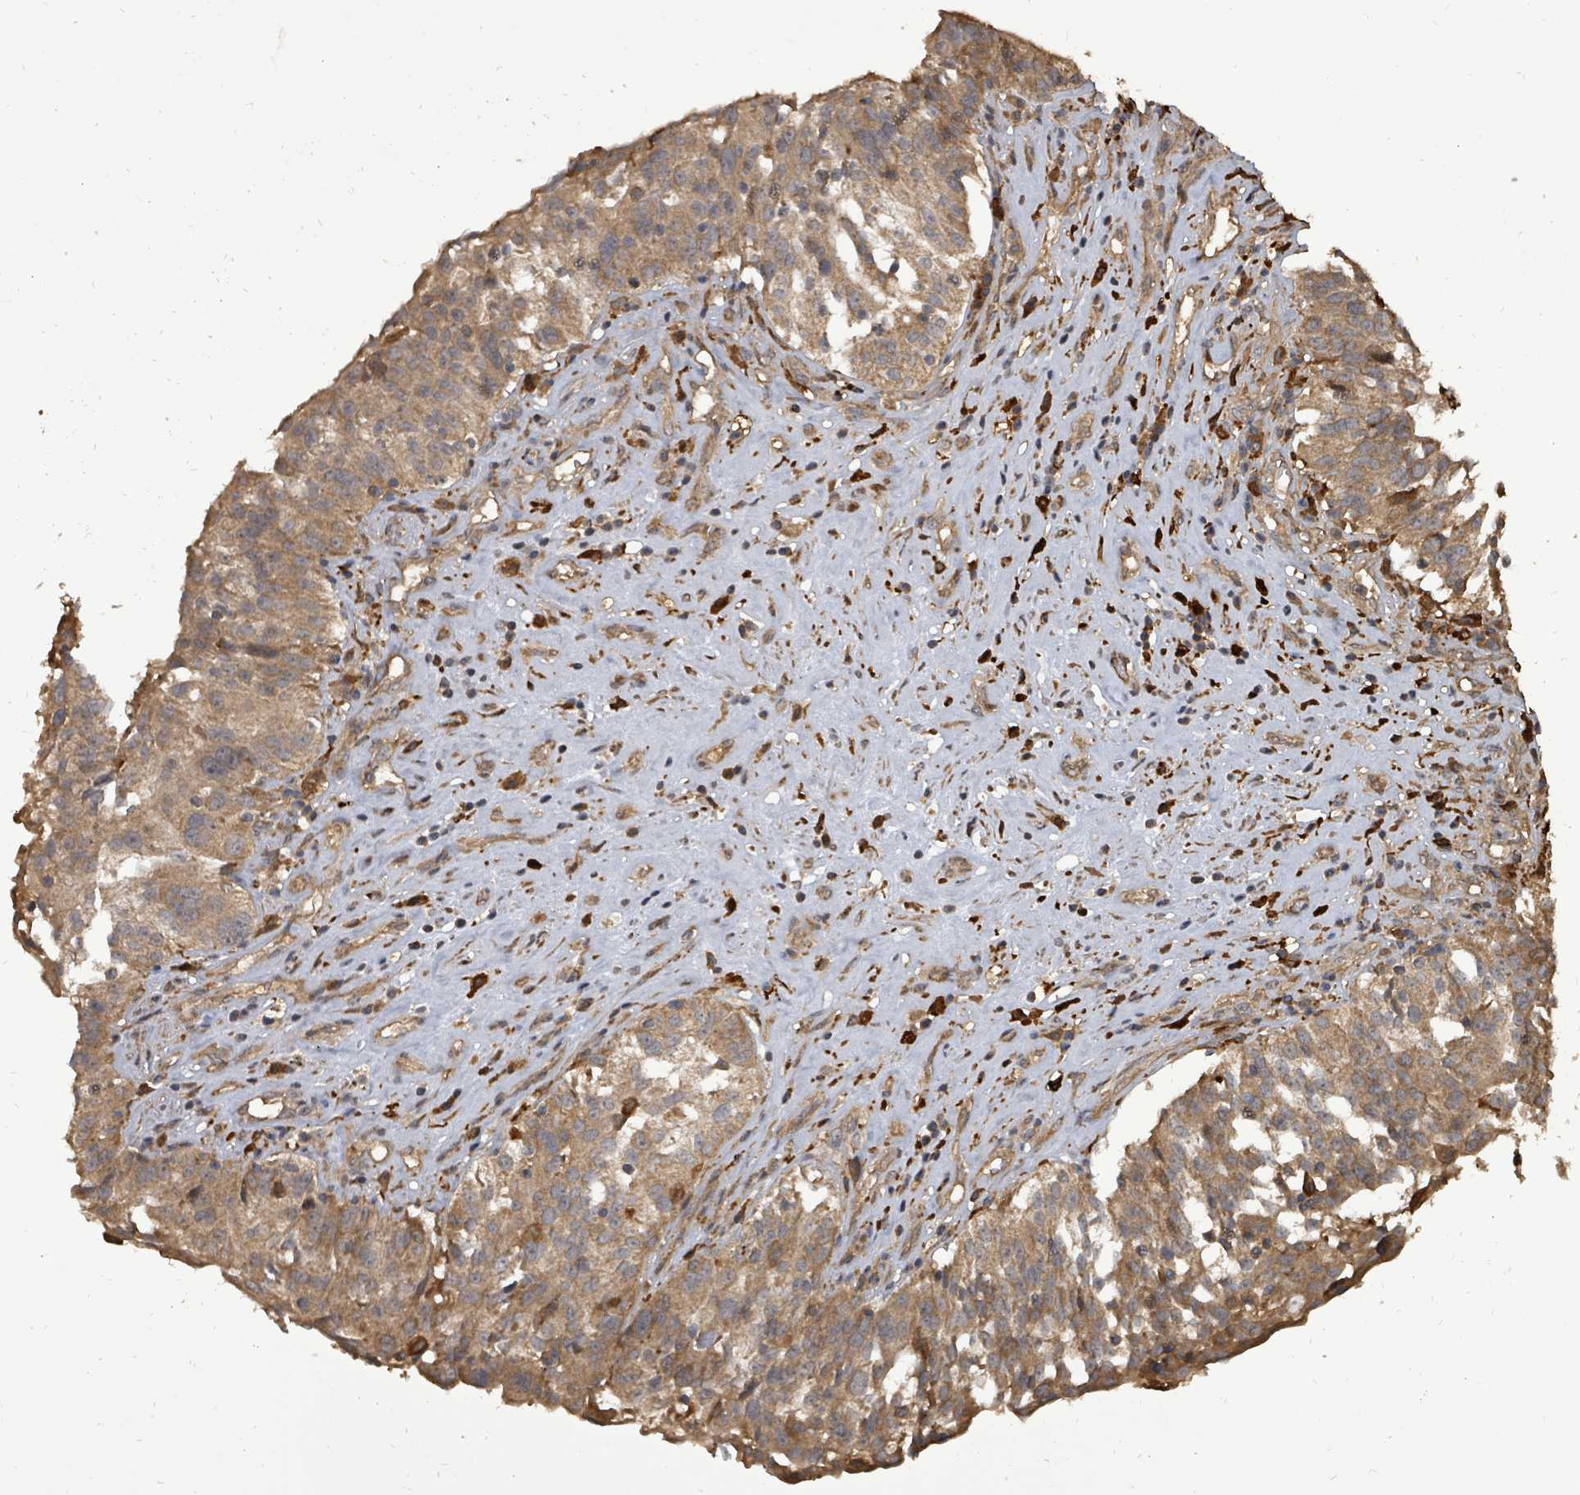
{"staining": {"intensity": "moderate", "quantity": ">75%", "location": "cytoplasmic/membranous"}, "tissue": "ovarian cancer", "cell_type": "Tumor cells", "image_type": "cancer", "snomed": [{"axis": "morphology", "description": "Cystadenocarcinoma, serous, NOS"}, {"axis": "topography", "description": "Ovary"}], "caption": "Immunohistochemical staining of ovarian serous cystadenocarcinoma displays moderate cytoplasmic/membranous protein positivity in about >75% of tumor cells.", "gene": "EIF3C", "patient": {"sex": "female", "age": 59}}